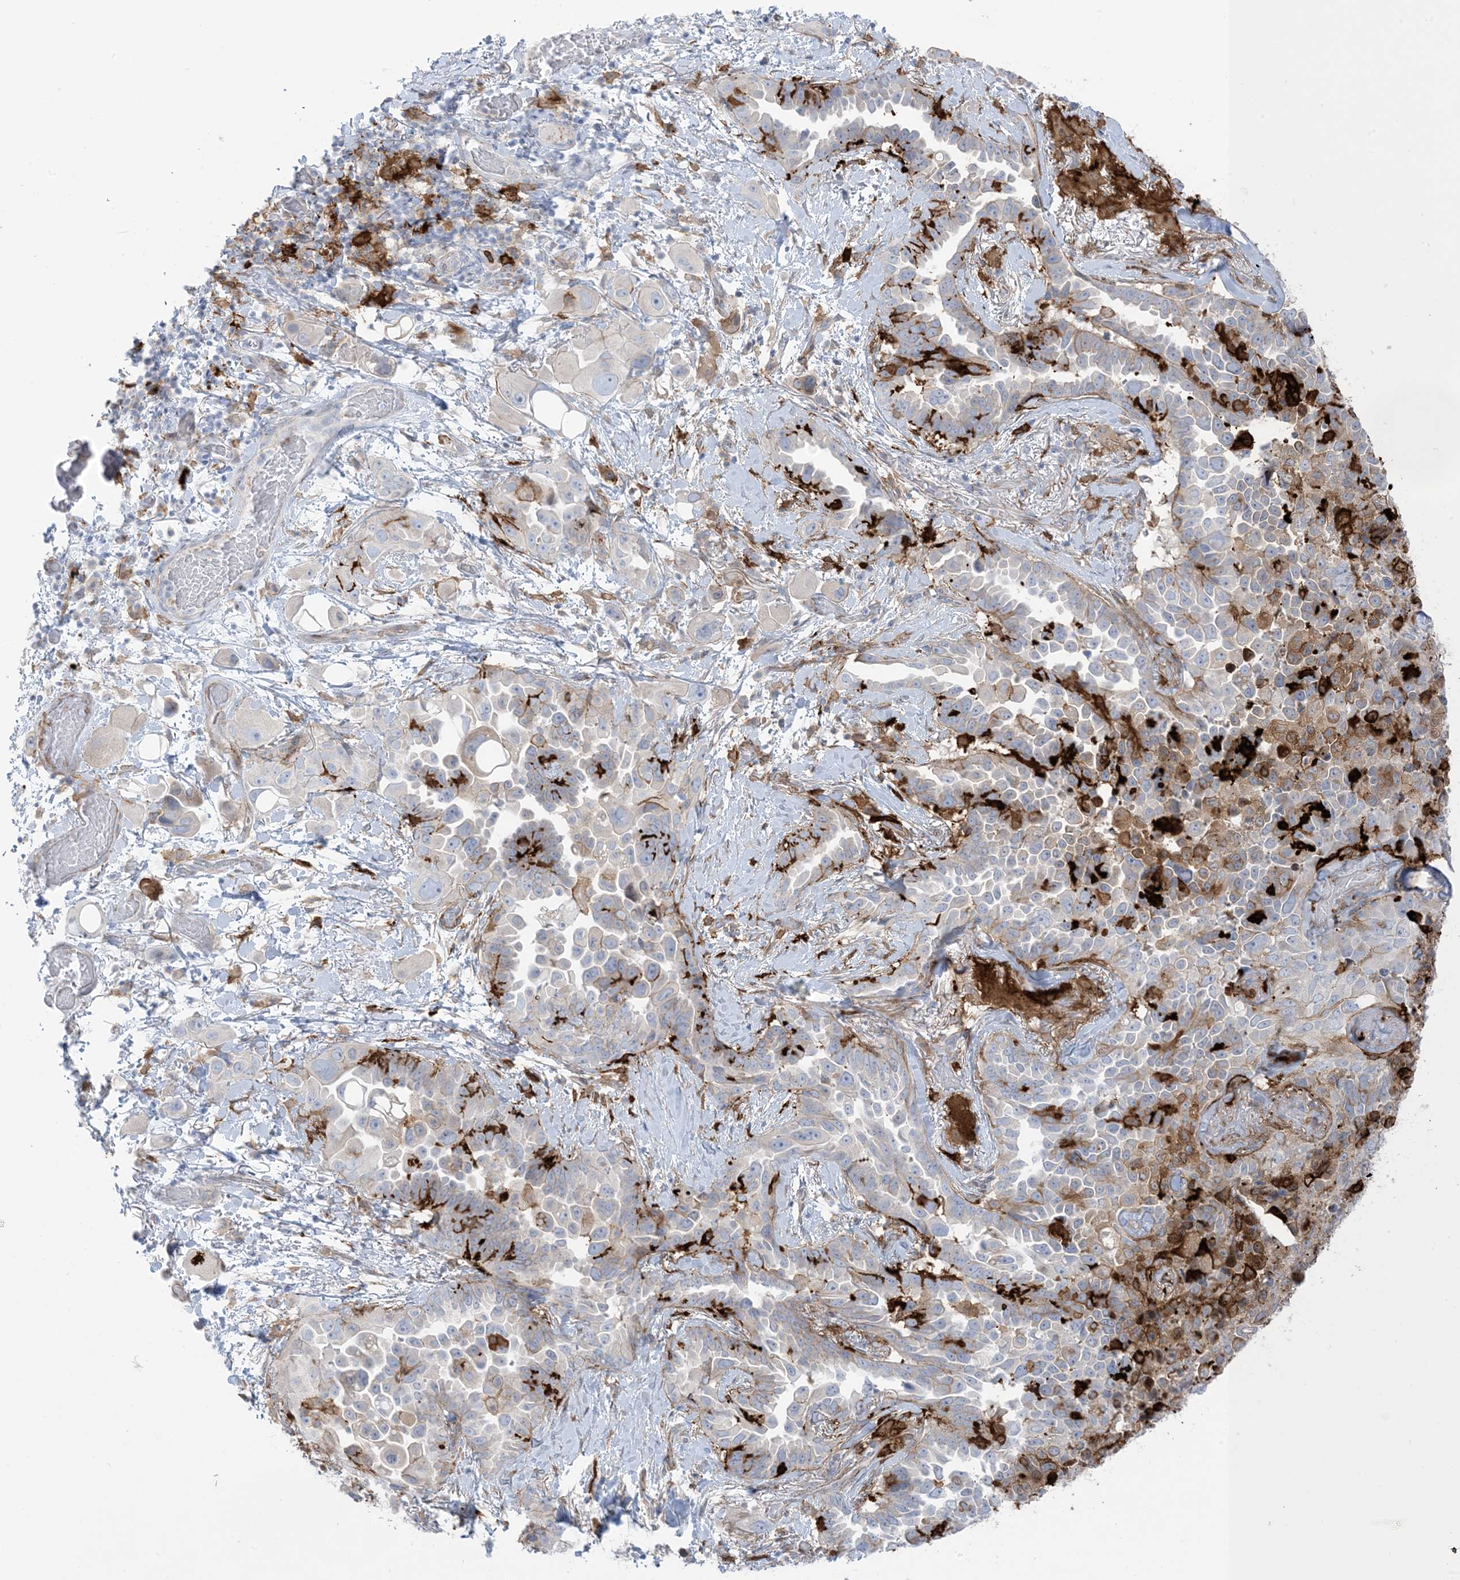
{"staining": {"intensity": "negative", "quantity": "none", "location": "none"}, "tissue": "lung cancer", "cell_type": "Tumor cells", "image_type": "cancer", "snomed": [{"axis": "morphology", "description": "Adenocarcinoma, NOS"}, {"axis": "topography", "description": "Lung"}], "caption": "Immunohistochemistry (IHC) image of human adenocarcinoma (lung) stained for a protein (brown), which exhibits no expression in tumor cells.", "gene": "ICMT", "patient": {"sex": "female", "age": 67}}